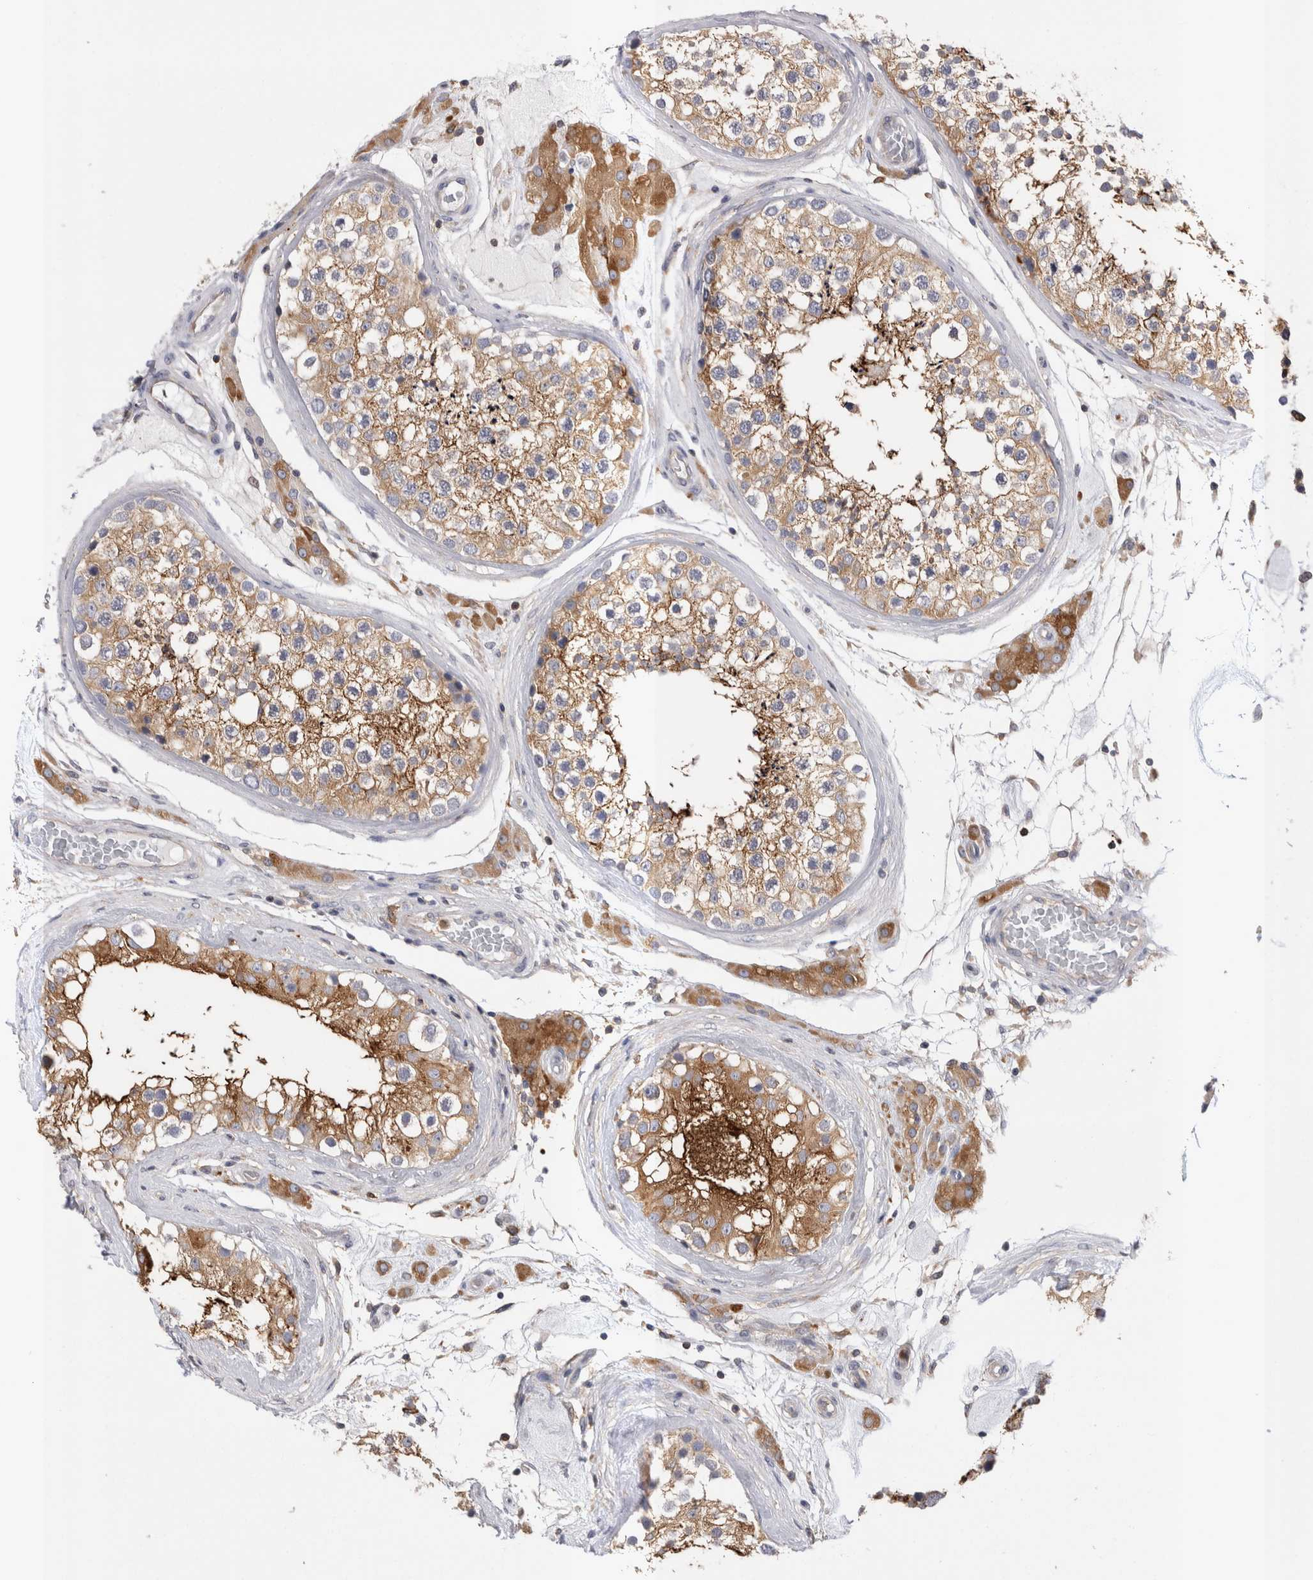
{"staining": {"intensity": "moderate", "quantity": "25%-75%", "location": "cytoplasmic/membranous"}, "tissue": "testis", "cell_type": "Cells in seminiferous ducts", "image_type": "normal", "snomed": [{"axis": "morphology", "description": "Normal tissue, NOS"}, {"axis": "topography", "description": "Testis"}], "caption": "IHC photomicrograph of unremarkable testis stained for a protein (brown), which demonstrates medium levels of moderate cytoplasmic/membranous expression in approximately 25%-75% of cells in seminiferous ducts.", "gene": "RAB11FIP1", "patient": {"sex": "male", "age": 46}}